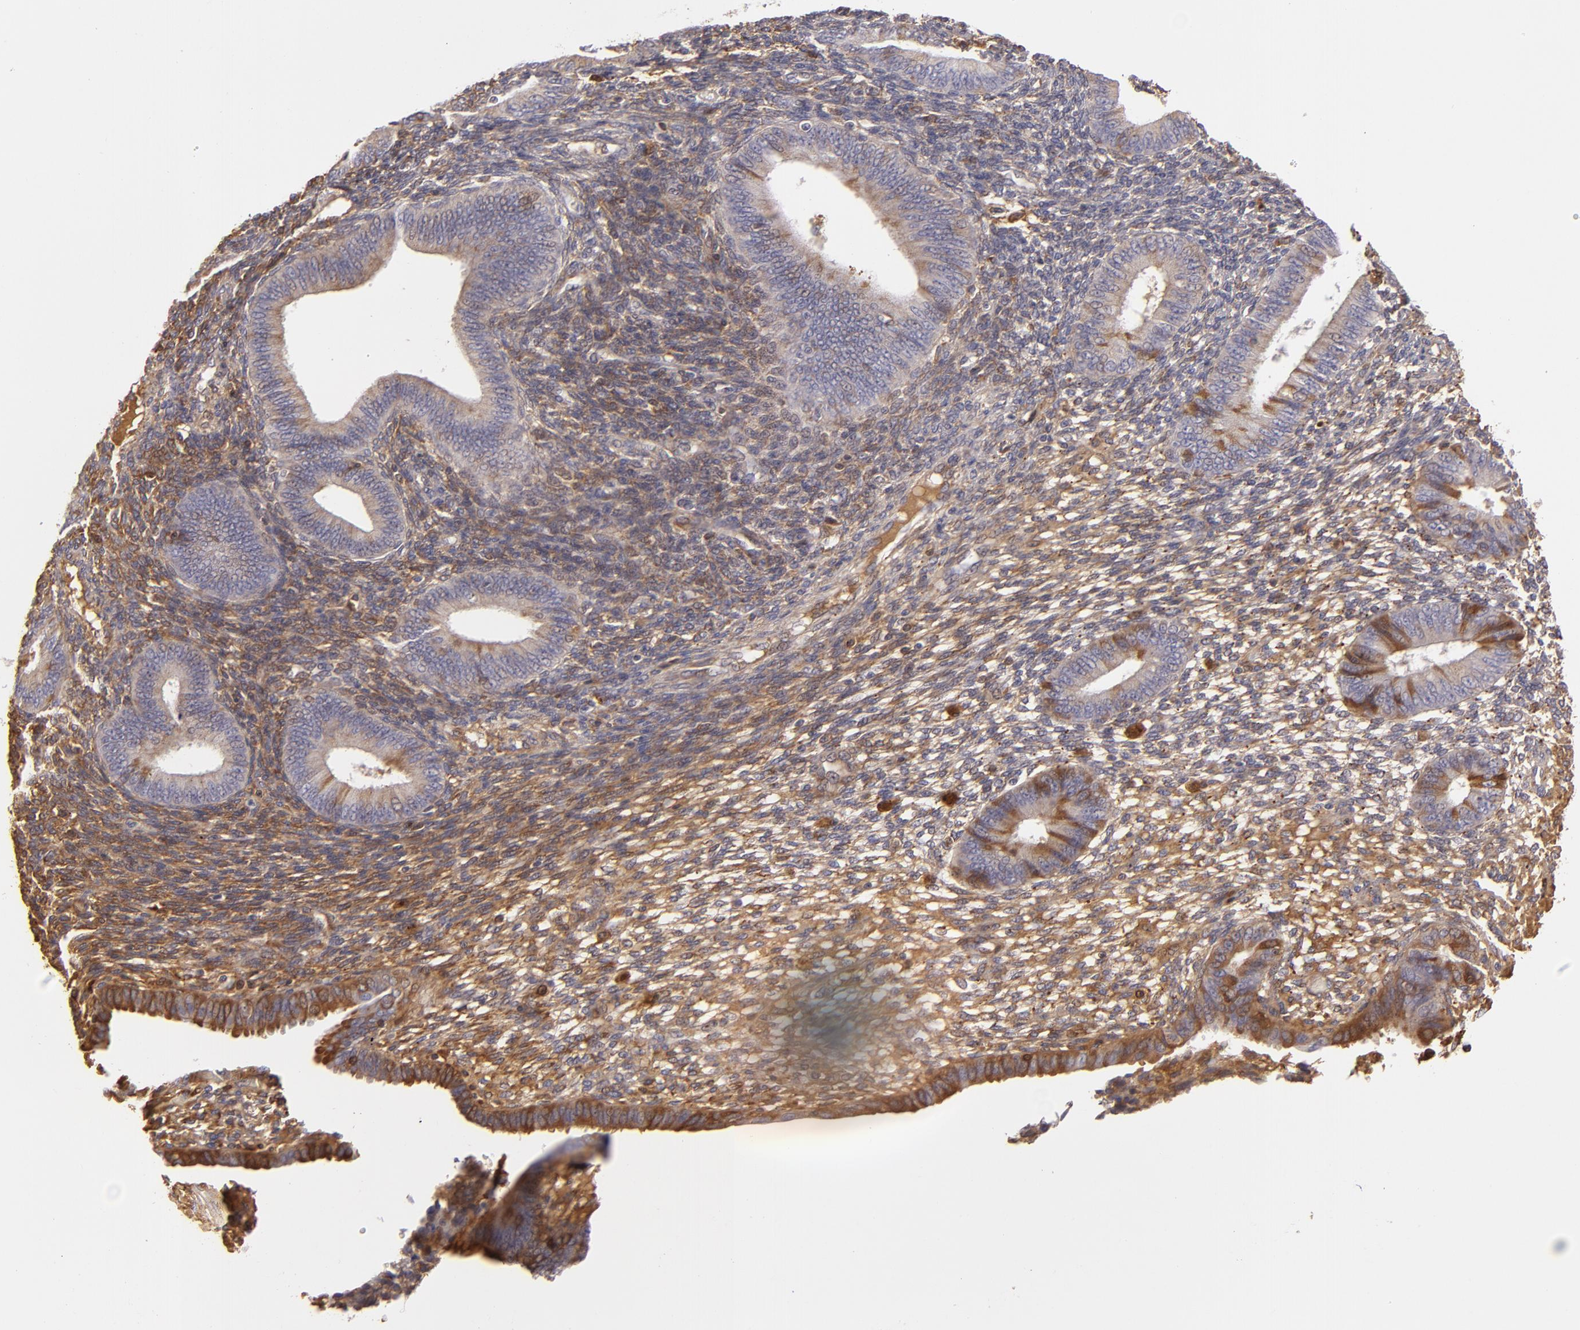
{"staining": {"intensity": "moderate", "quantity": ">75%", "location": "cytoplasmic/membranous"}, "tissue": "endometrium", "cell_type": "Cells in endometrial stroma", "image_type": "normal", "snomed": [{"axis": "morphology", "description": "Normal tissue, NOS"}, {"axis": "topography", "description": "Endometrium"}], "caption": "IHC of unremarkable human endometrium reveals medium levels of moderate cytoplasmic/membranous expression in approximately >75% of cells in endometrial stroma.", "gene": "CFB", "patient": {"sex": "female", "age": 42}}